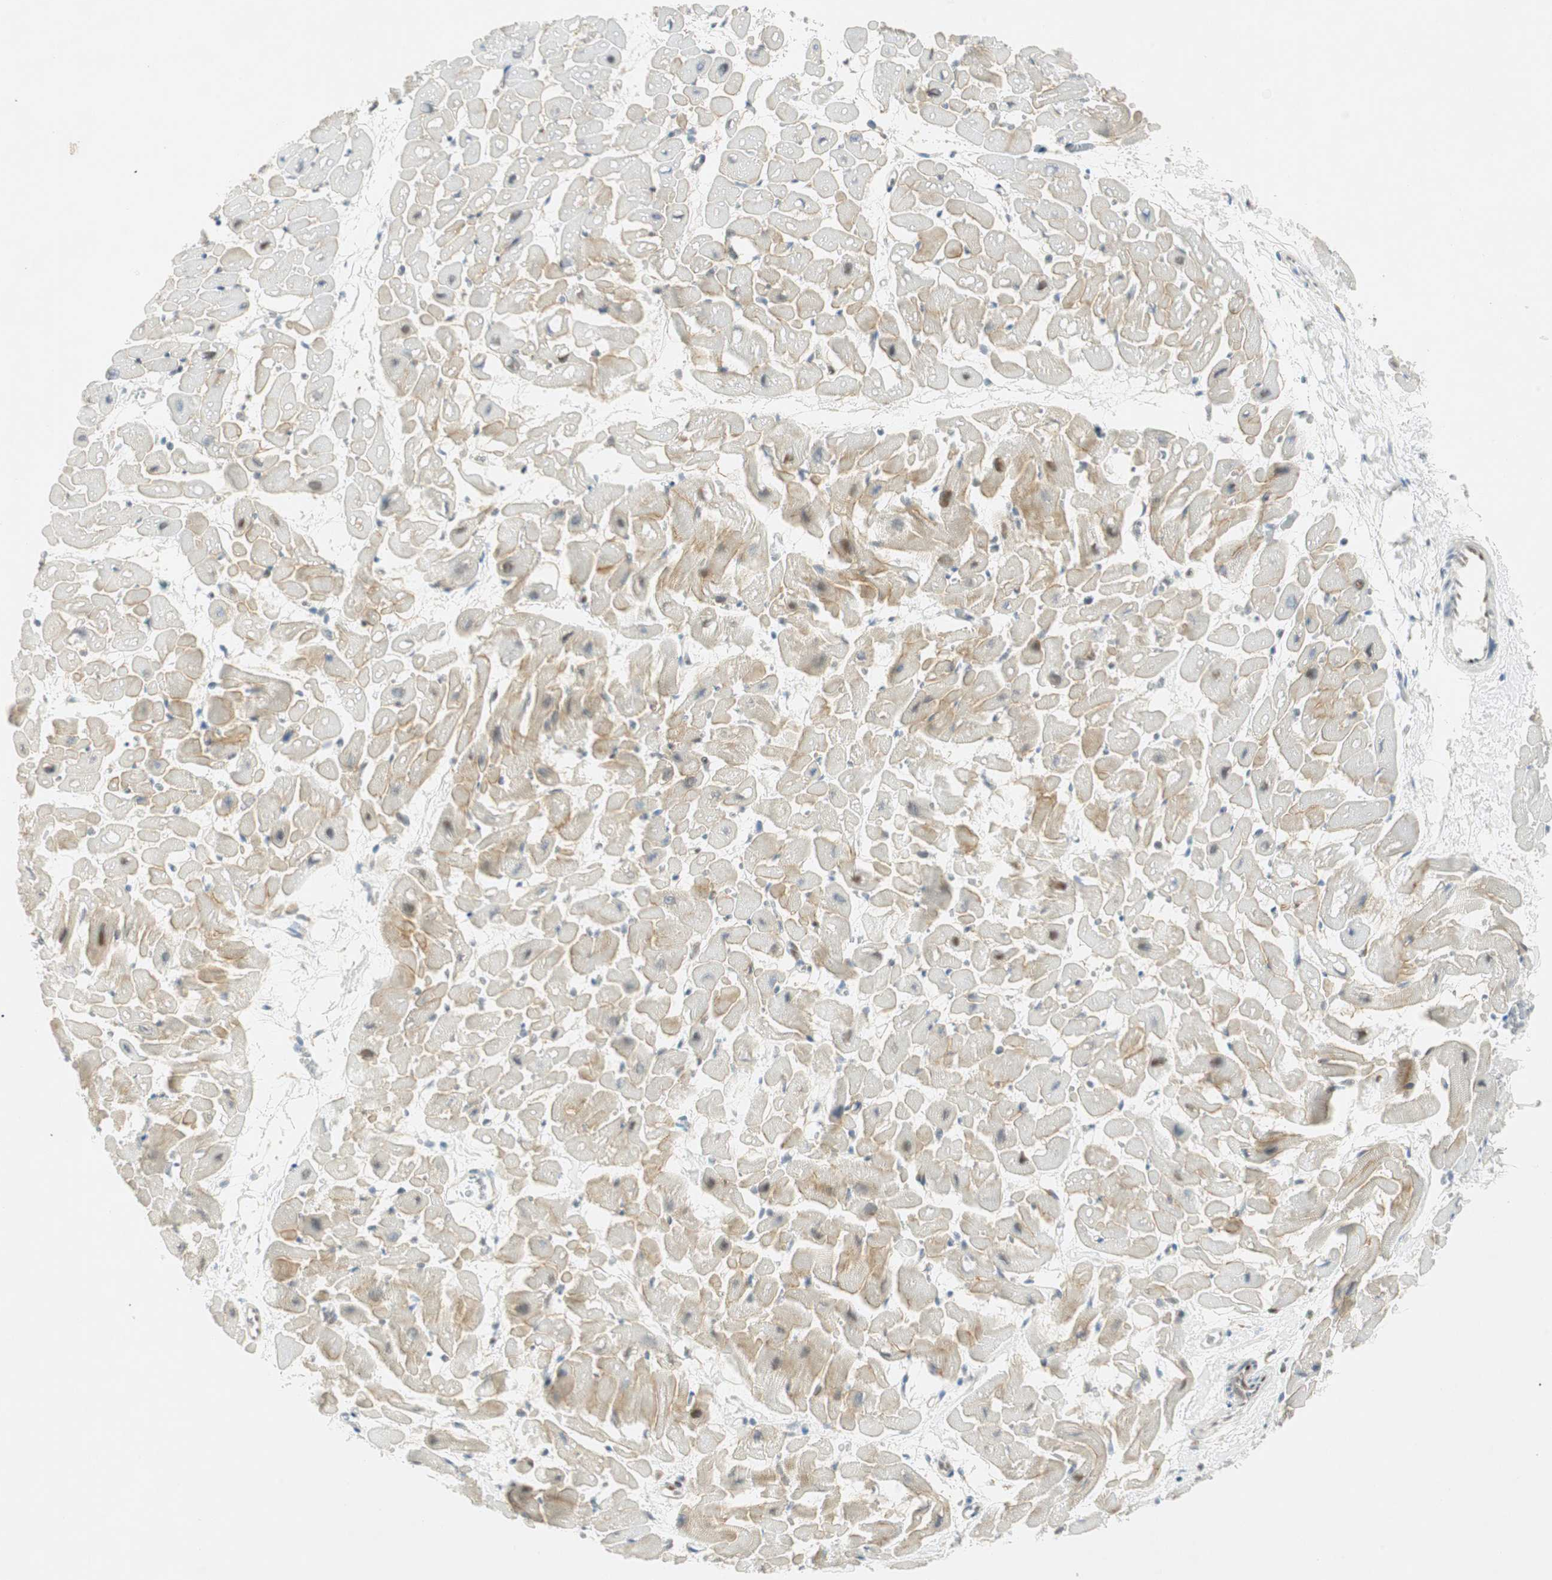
{"staining": {"intensity": "weak", "quantity": "<25%", "location": "cytoplasmic/membranous"}, "tissue": "heart muscle", "cell_type": "Cardiomyocytes", "image_type": "normal", "snomed": [{"axis": "morphology", "description": "Normal tissue, NOS"}, {"axis": "topography", "description": "Heart"}], "caption": "Histopathology image shows no protein positivity in cardiomyocytes of benign heart muscle.", "gene": "MSX2", "patient": {"sex": "male", "age": 45}}